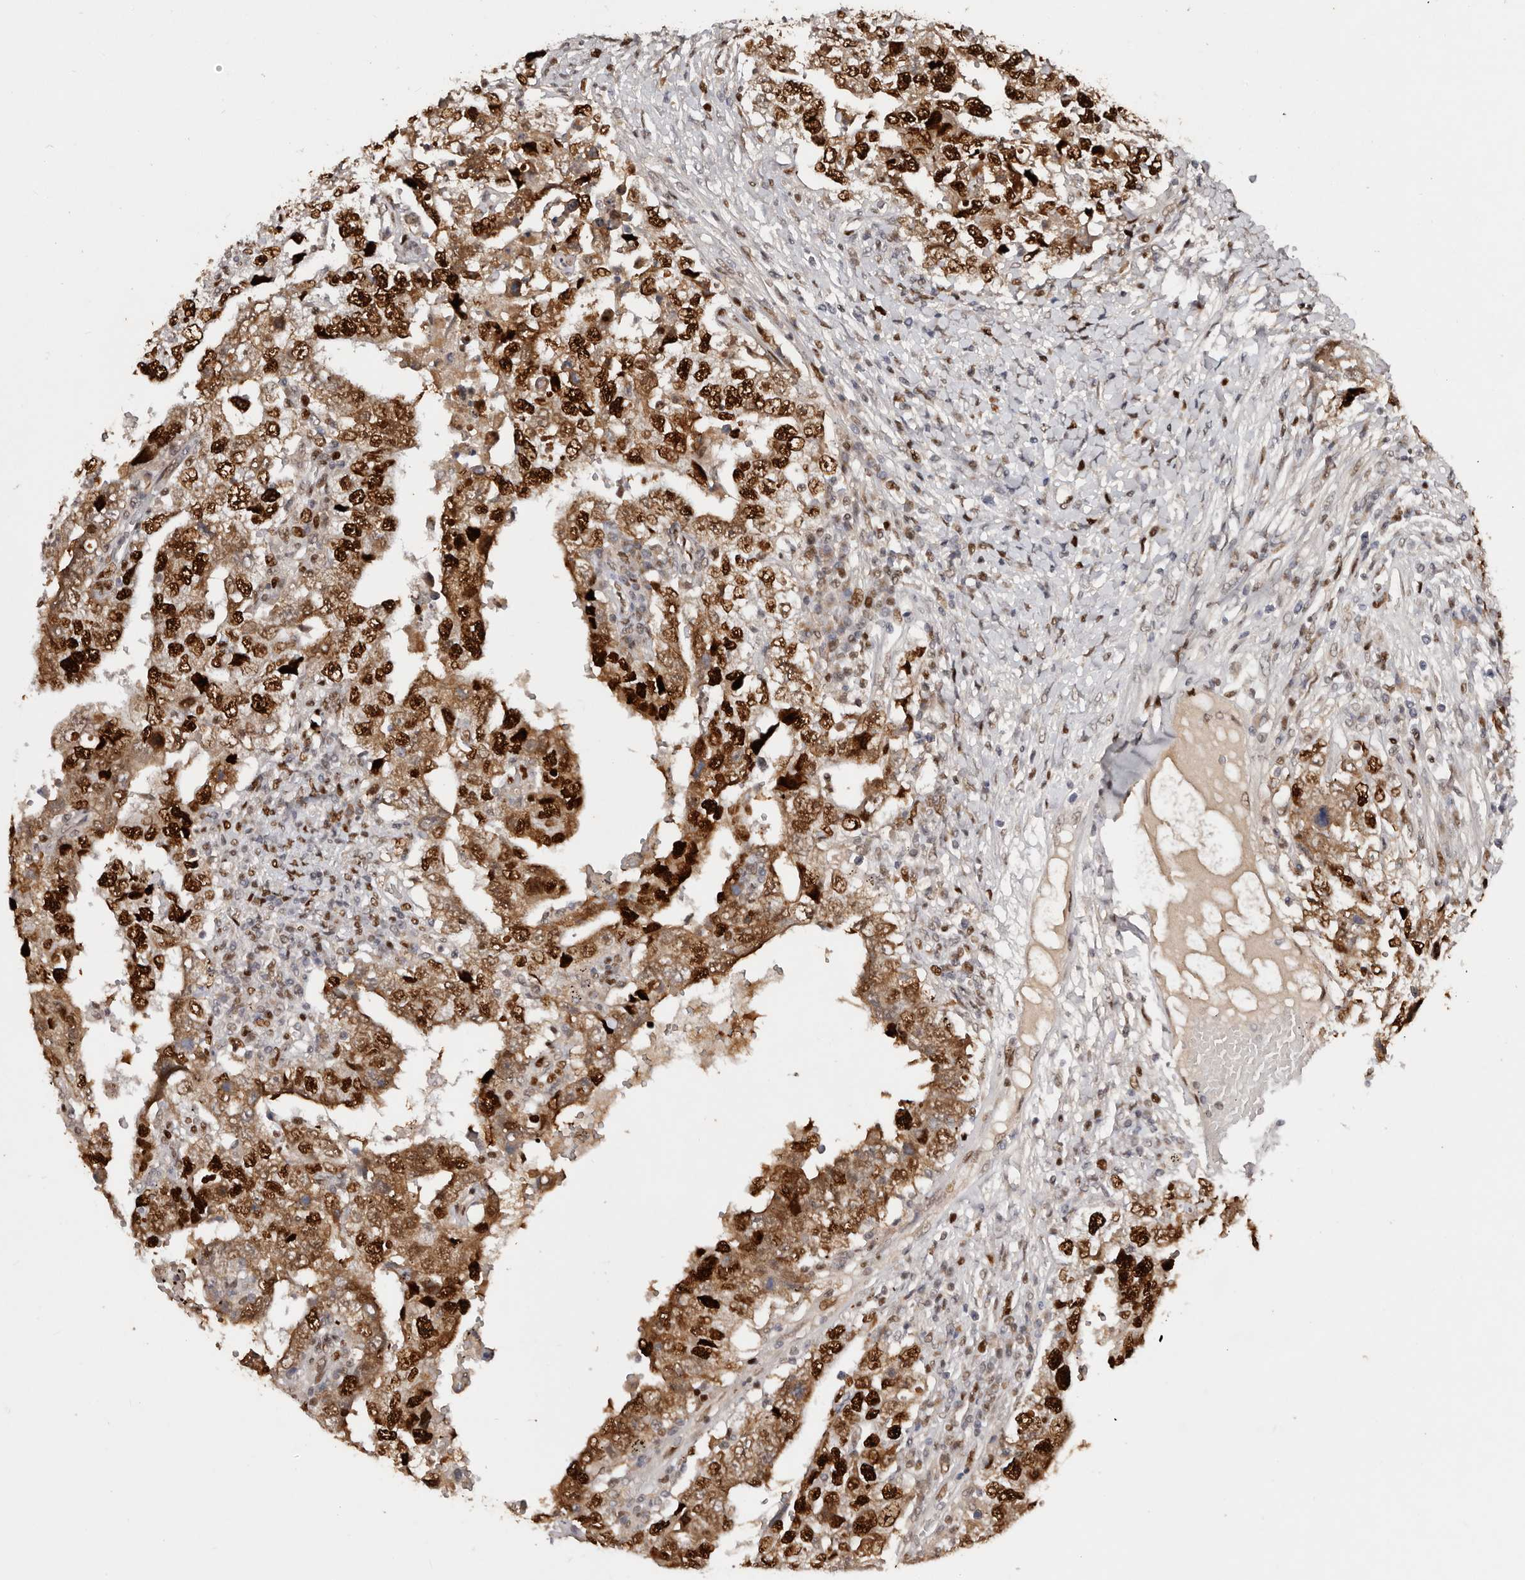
{"staining": {"intensity": "strong", "quantity": ">75%", "location": "cytoplasmic/membranous,nuclear"}, "tissue": "testis cancer", "cell_type": "Tumor cells", "image_type": "cancer", "snomed": [{"axis": "morphology", "description": "Carcinoma, Embryonal, NOS"}, {"axis": "topography", "description": "Testis"}], "caption": "There is high levels of strong cytoplasmic/membranous and nuclear expression in tumor cells of testis cancer (embryonal carcinoma), as demonstrated by immunohistochemical staining (brown color).", "gene": "KLF7", "patient": {"sex": "male", "age": 26}}